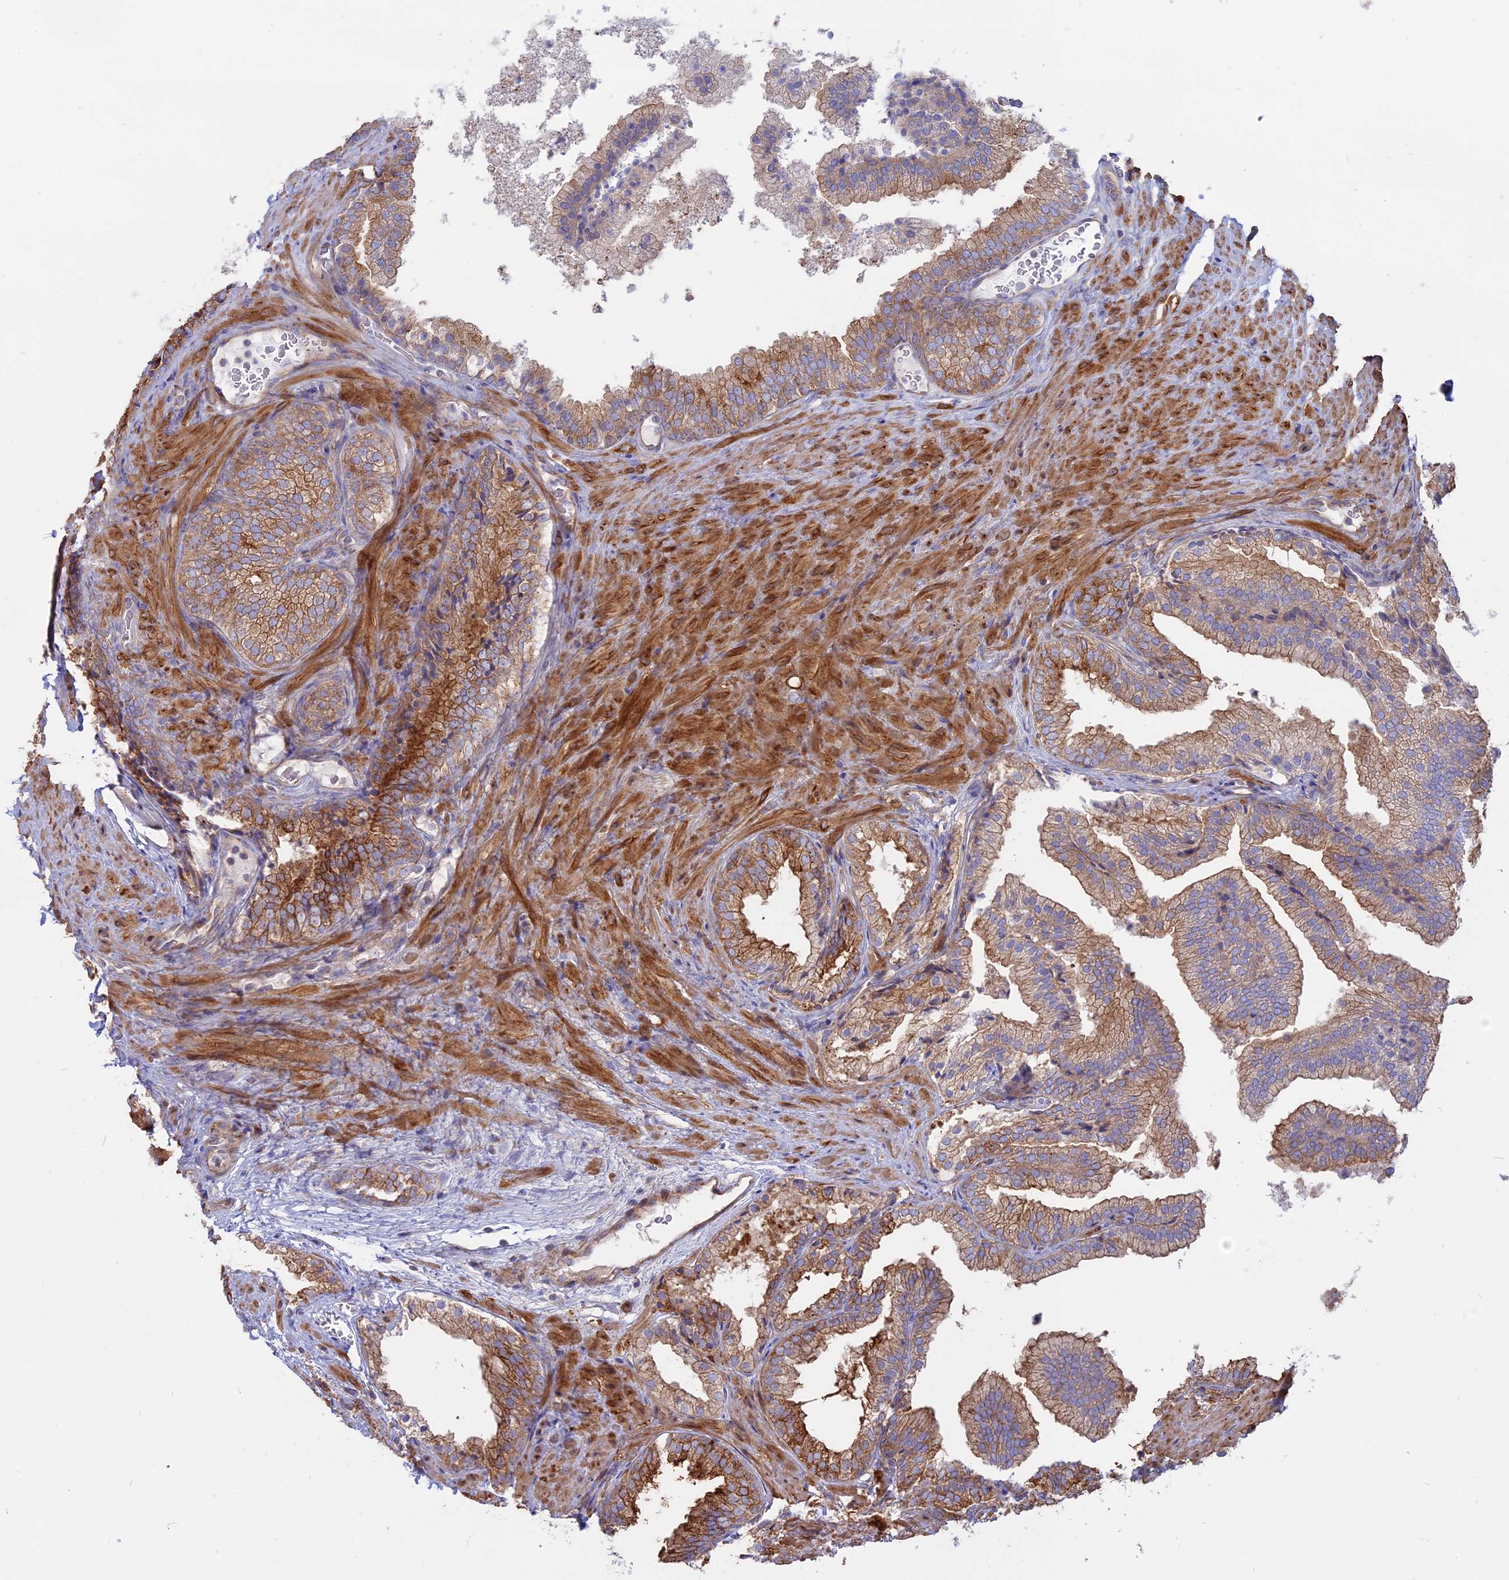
{"staining": {"intensity": "moderate", "quantity": "25%-75%", "location": "cytoplasmic/membranous"}, "tissue": "prostate", "cell_type": "Glandular cells", "image_type": "normal", "snomed": [{"axis": "morphology", "description": "Normal tissue, NOS"}, {"axis": "topography", "description": "Prostate"}], "caption": "The photomicrograph reveals a brown stain indicating the presence of a protein in the cytoplasmic/membranous of glandular cells in prostate. The protein of interest is stained brown, and the nuclei are stained in blue (DAB IHC with brightfield microscopy, high magnification).", "gene": "MYO5B", "patient": {"sex": "male", "age": 76}}